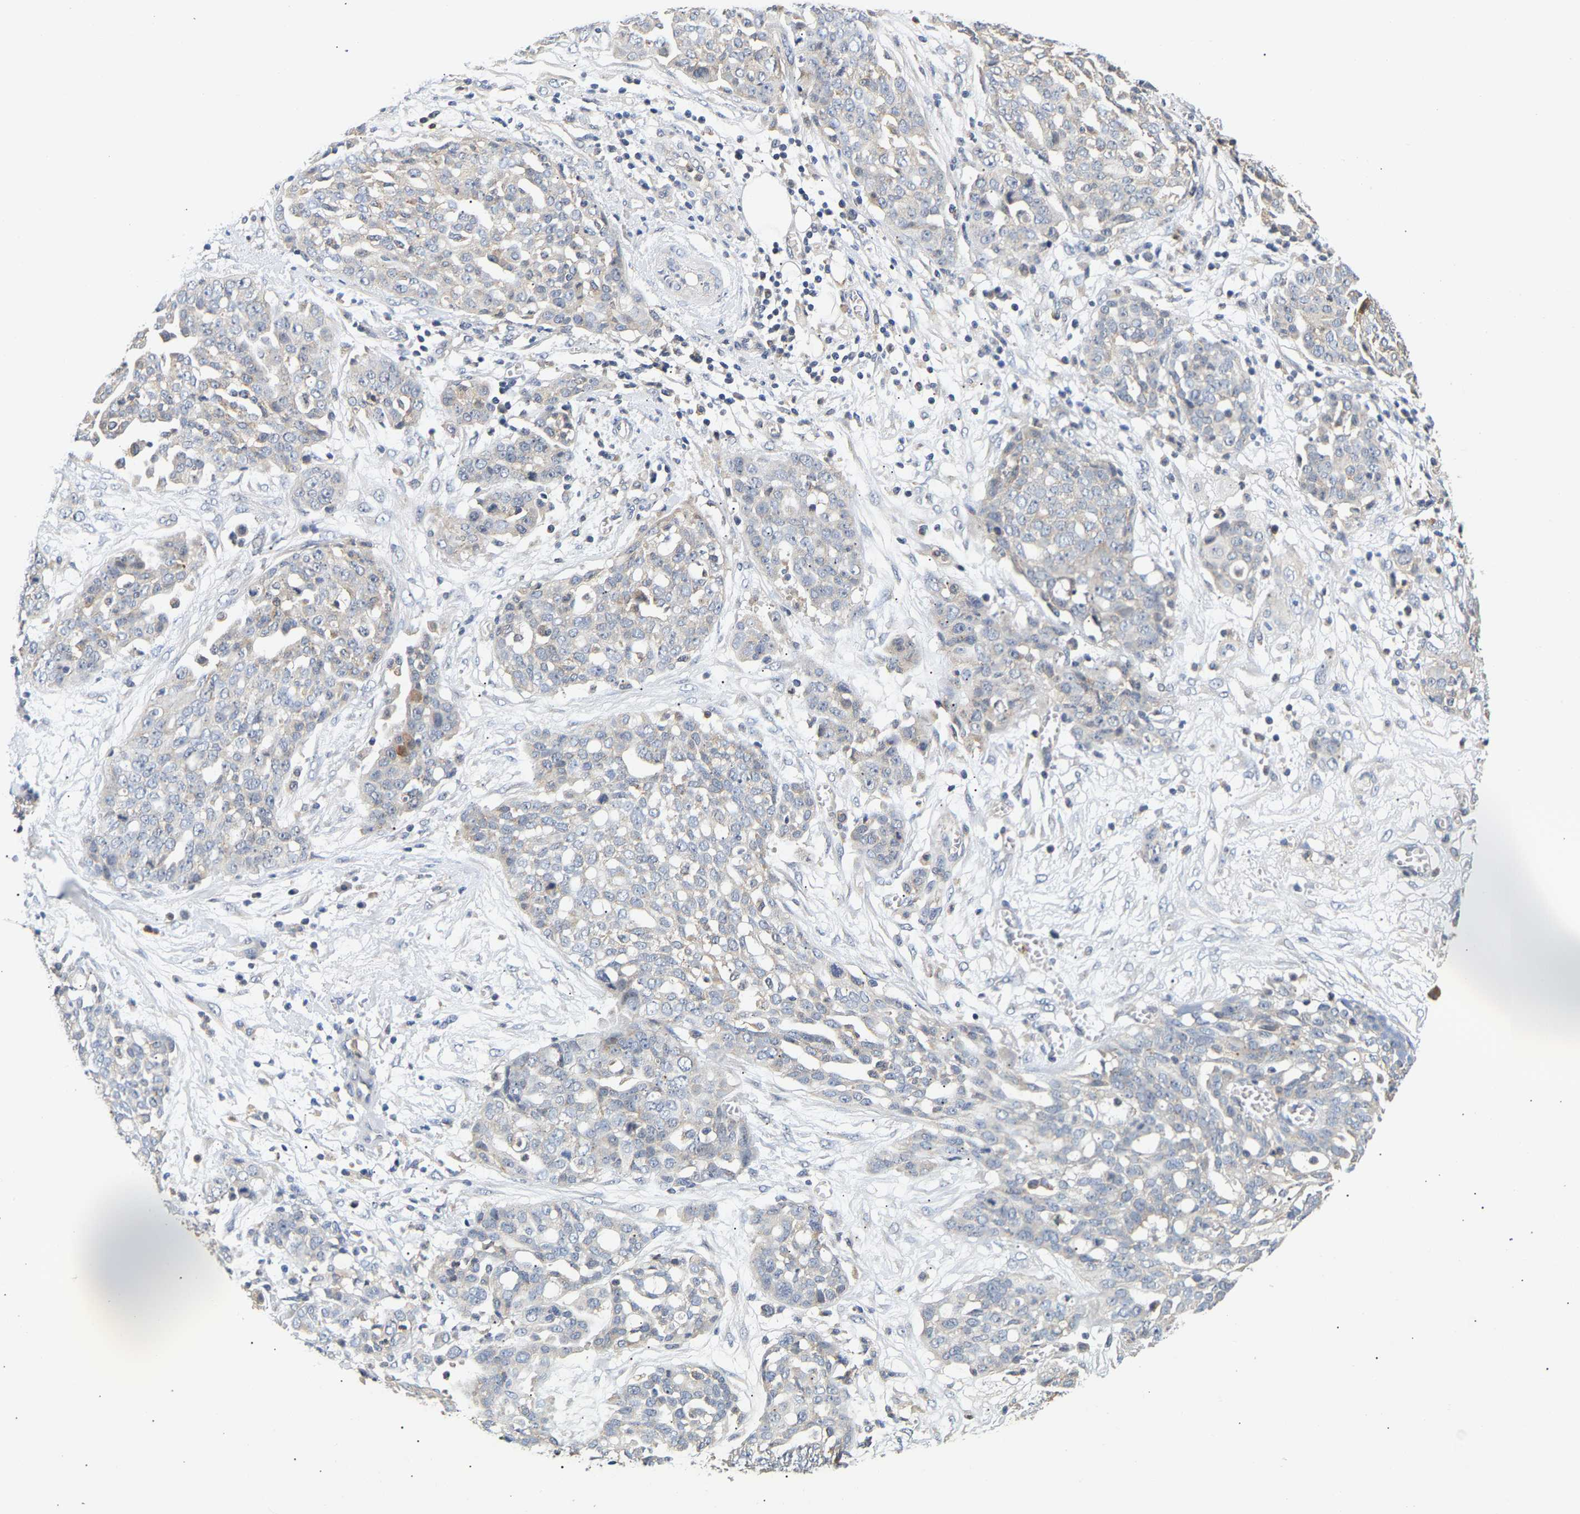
{"staining": {"intensity": "negative", "quantity": "none", "location": "none"}, "tissue": "ovarian cancer", "cell_type": "Tumor cells", "image_type": "cancer", "snomed": [{"axis": "morphology", "description": "Cystadenocarcinoma, serous, NOS"}, {"axis": "topography", "description": "Soft tissue"}, {"axis": "topography", "description": "Ovary"}], "caption": "Serous cystadenocarcinoma (ovarian) was stained to show a protein in brown. There is no significant expression in tumor cells.", "gene": "PPID", "patient": {"sex": "female", "age": 57}}